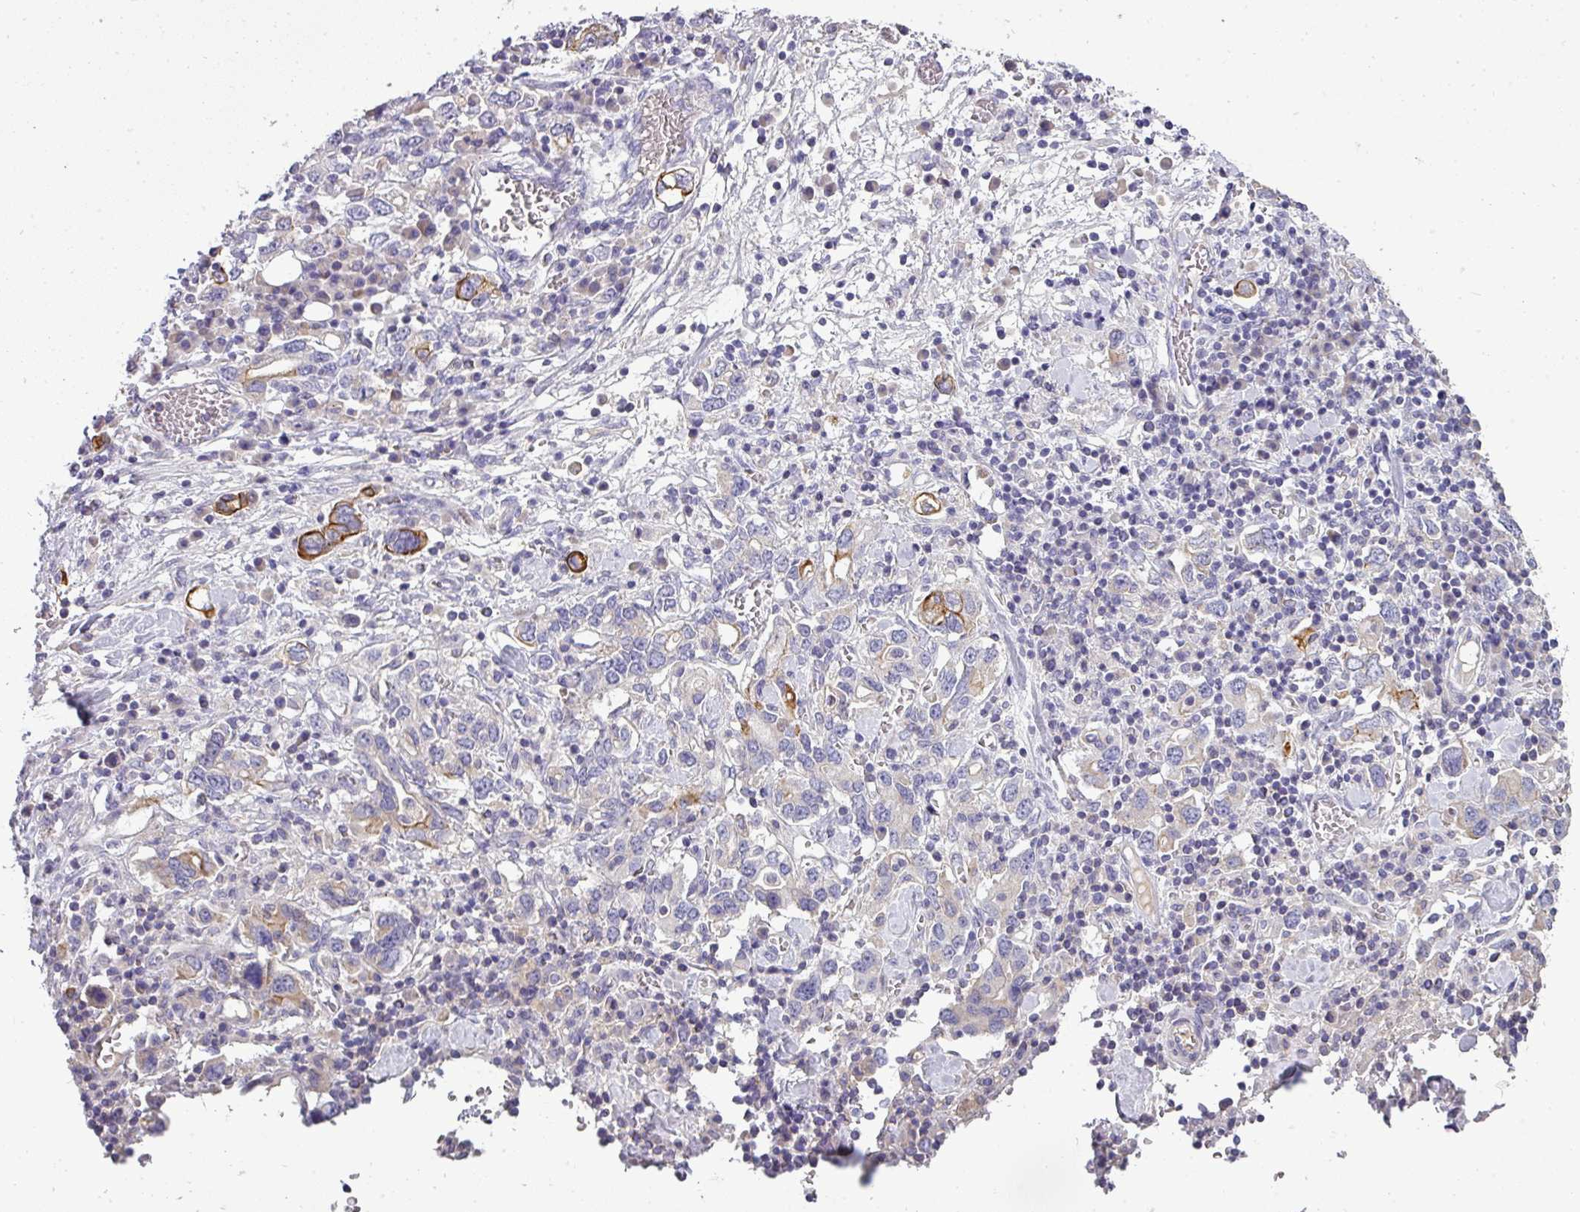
{"staining": {"intensity": "strong", "quantity": "<25%", "location": "cytoplasmic/membranous"}, "tissue": "stomach cancer", "cell_type": "Tumor cells", "image_type": "cancer", "snomed": [{"axis": "morphology", "description": "Adenocarcinoma, NOS"}, {"axis": "topography", "description": "Stomach, upper"}, {"axis": "topography", "description": "Stomach"}], "caption": "Immunohistochemical staining of human adenocarcinoma (stomach) exhibits strong cytoplasmic/membranous protein expression in about <25% of tumor cells. (Stains: DAB in brown, nuclei in blue, Microscopy: brightfield microscopy at high magnification).", "gene": "ASXL3", "patient": {"sex": "male", "age": 62}}